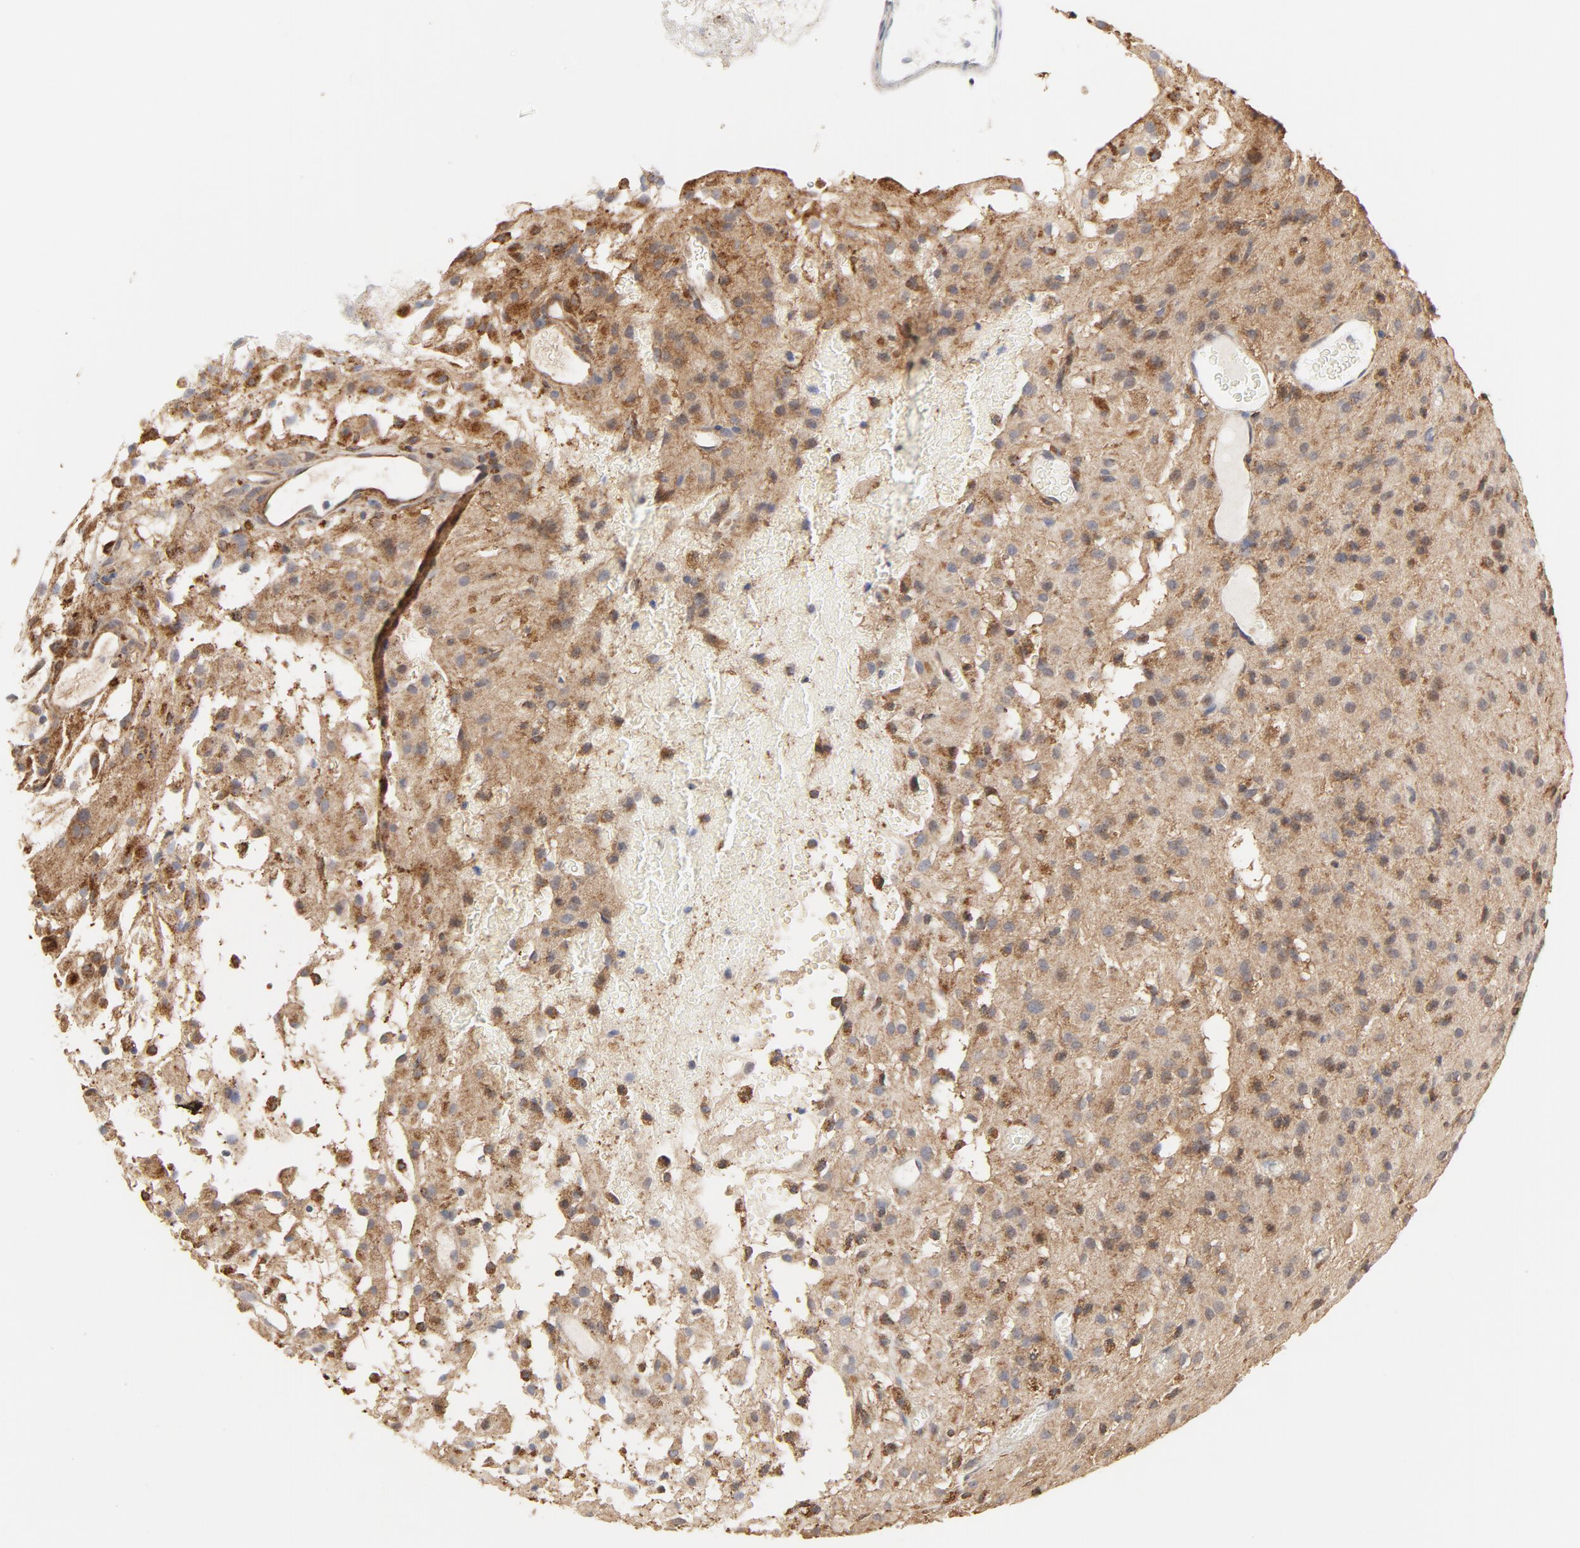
{"staining": {"intensity": "moderate", "quantity": "25%-75%", "location": "cytoplasmic/membranous"}, "tissue": "glioma", "cell_type": "Tumor cells", "image_type": "cancer", "snomed": [{"axis": "morphology", "description": "Glioma, malignant, High grade"}, {"axis": "topography", "description": "Brain"}], "caption": "This is a histology image of IHC staining of glioma, which shows moderate expression in the cytoplasmic/membranous of tumor cells.", "gene": "RAPGEF4", "patient": {"sex": "female", "age": 59}}